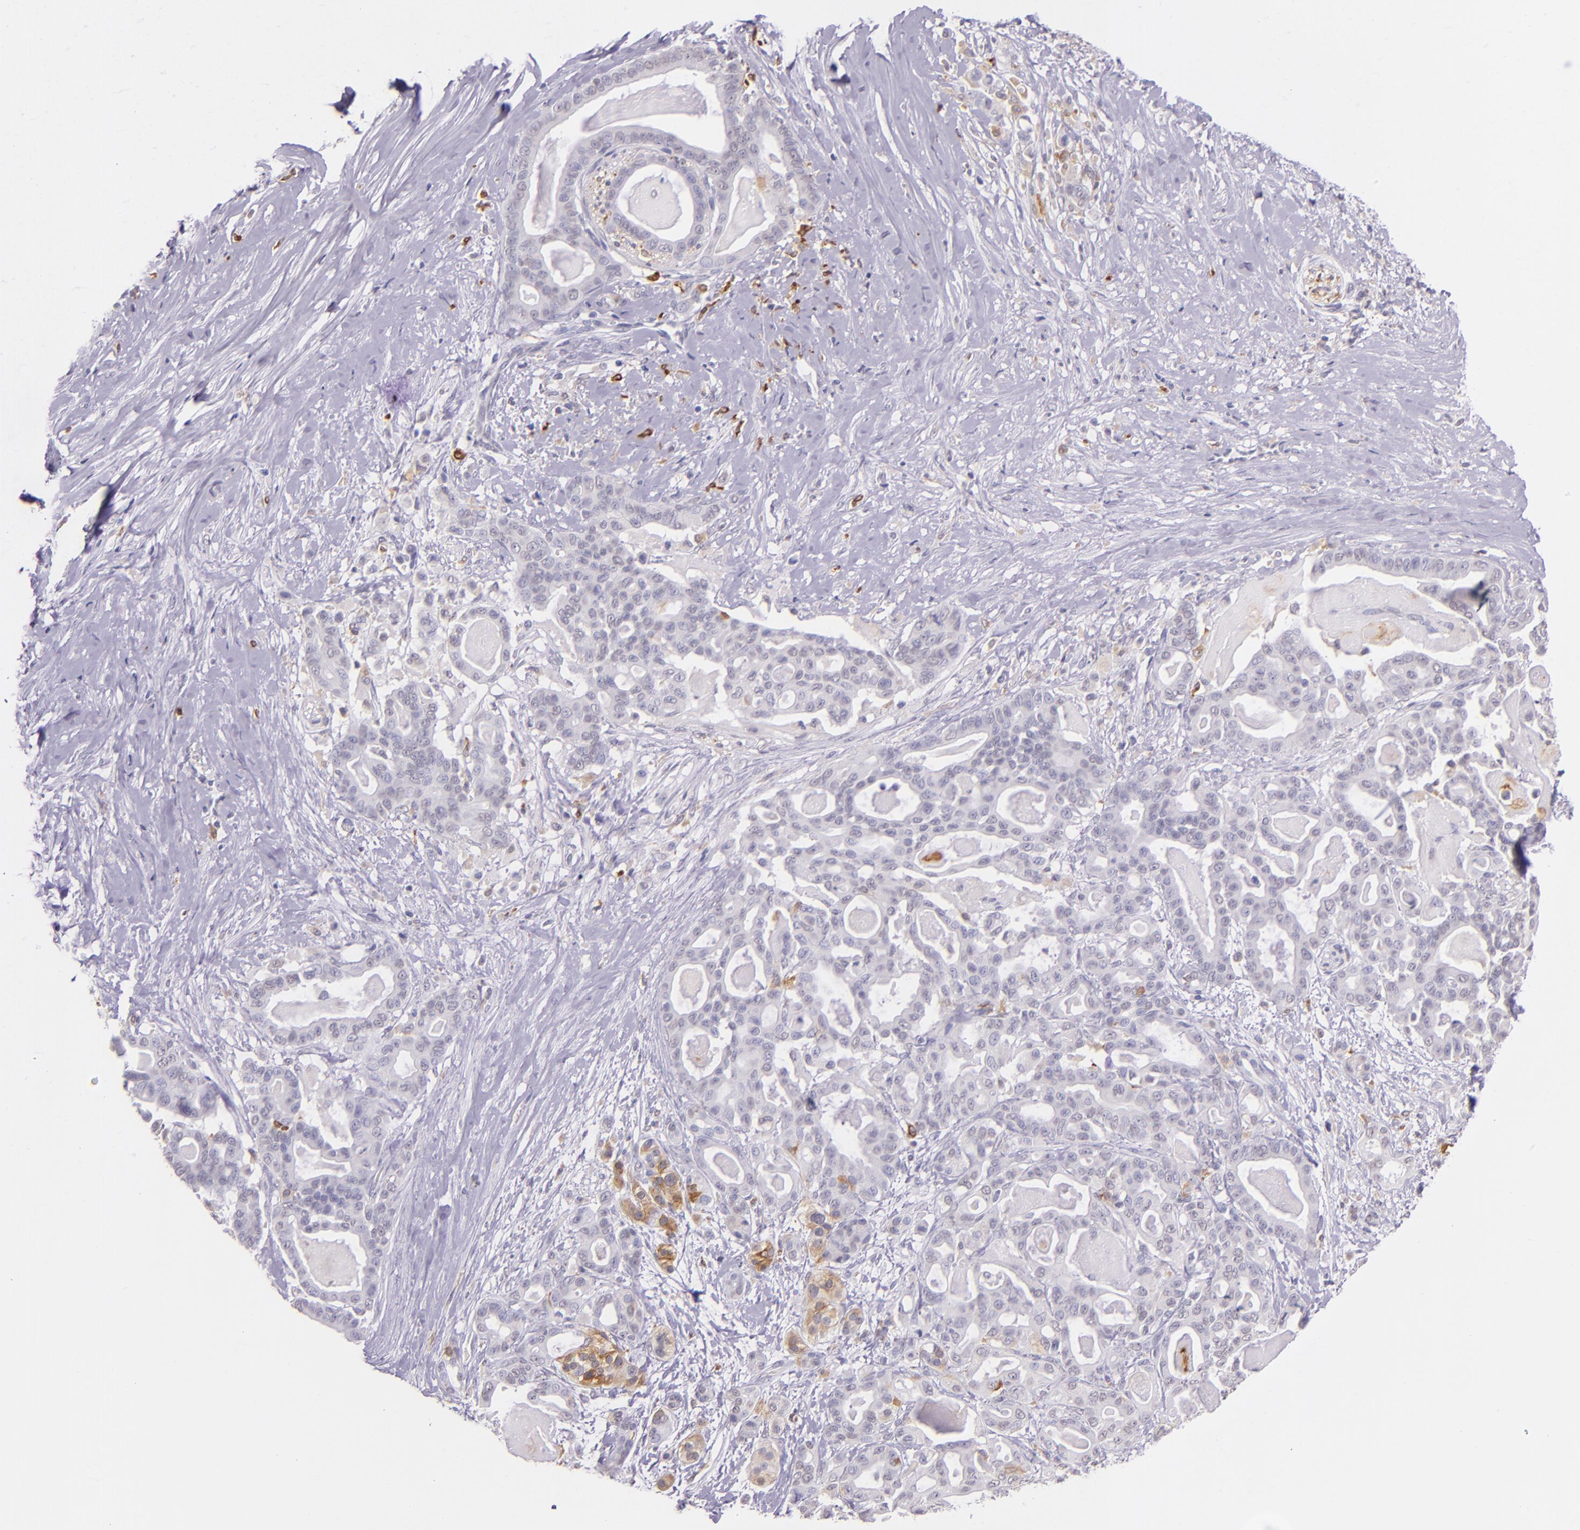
{"staining": {"intensity": "strong", "quantity": "<25%", "location": "cytoplasmic/membranous"}, "tissue": "pancreatic cancer", "cell_type": "Tumor cells", "image_type": "cancer", "snomed": [{"axis": "morphology", "description": "Adenocarcinoma, NOS"}, {"axis": "topography", "description": "Pancreas"}], "caption": "A micrograph of pancreatic adenocarcinoma stained for a protein reveals strong cytoplasmic/membranous brown staining in tumor cells.", "gene": "RTN1", "patient": {"sex": "male", "age": 63}}